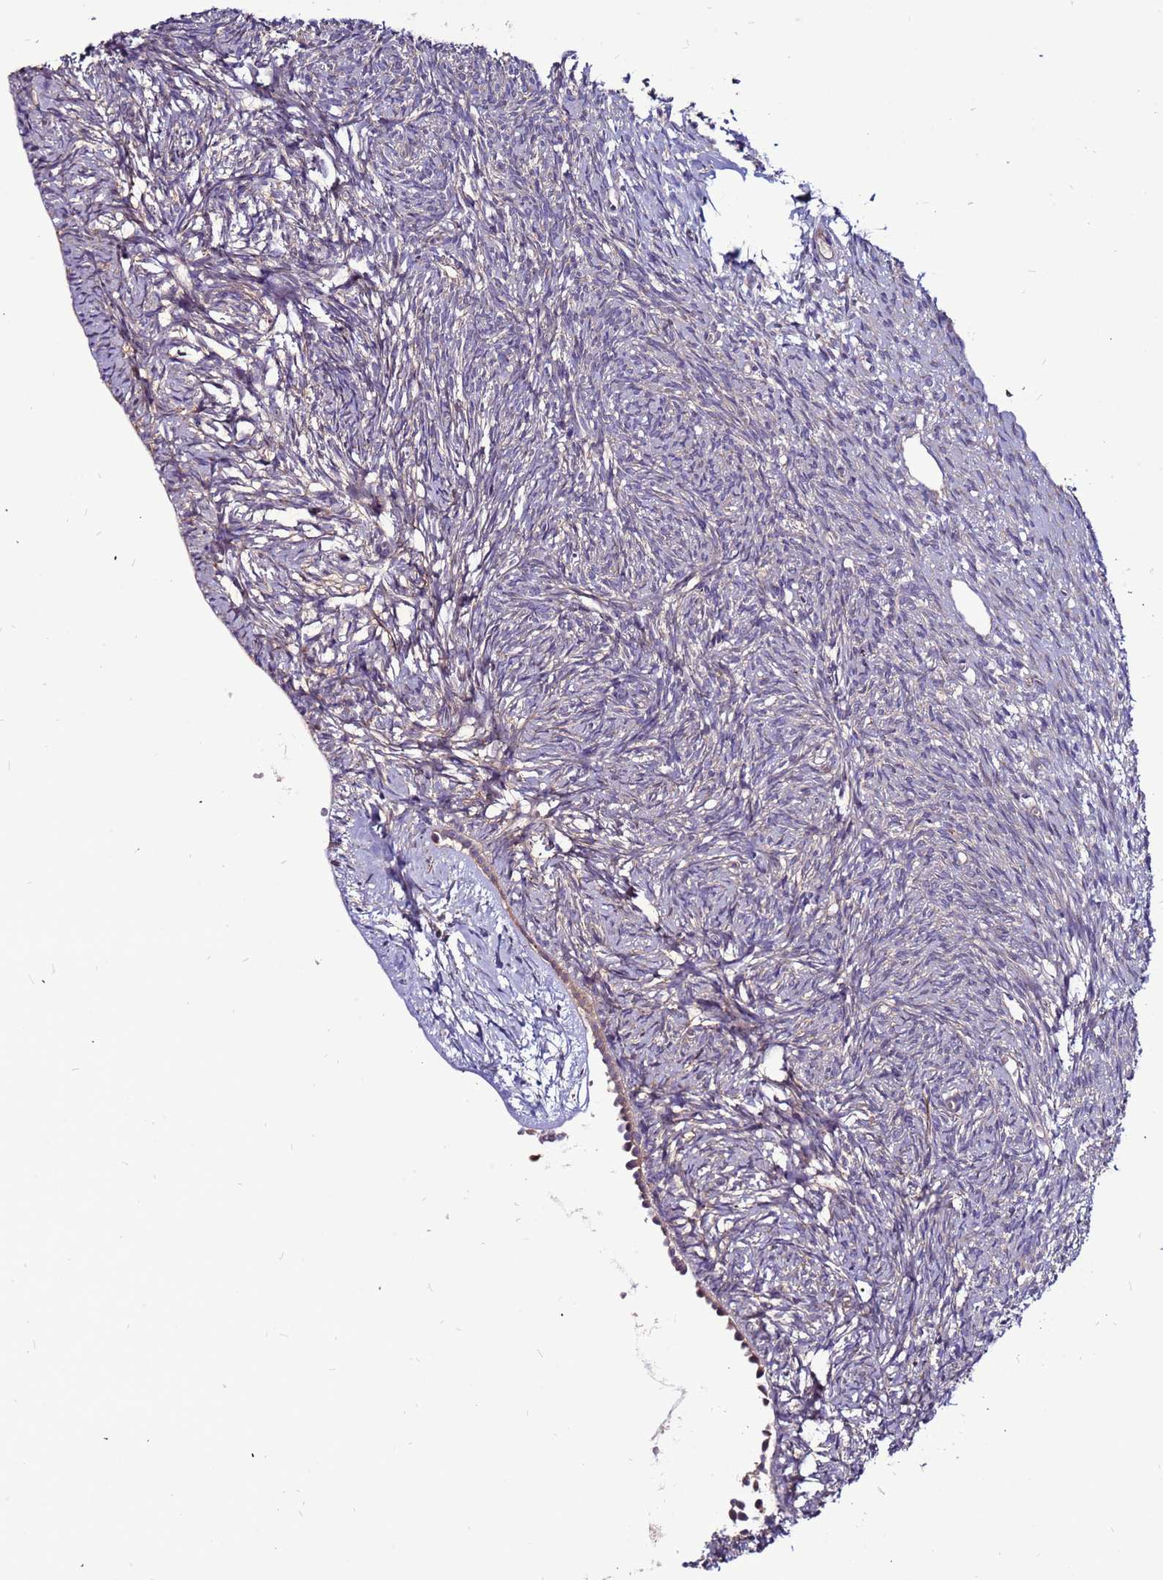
{"staining": {"intensity": "weak", "quantity": "<25%", "location": "cytoplasmic/membranous"}, "tissue": "ovary", "cell_type": "Ovarian stroma cells", "image_type": "normal", "snomed": [{"axis": "morphology", "description": "Normal tissue, NOS"}, {"axis": "topography", "description": "Ovary"}], "caption": "Ovarian stroma cells show no significant staining in normal ovary. The staining was performed using DAB (3,3'-diaminobenzidine) to visualize the protein expression in brown, while the nuclei were stained in blue with hematoxylin (Magnification: 20x).", "gene": "GPN3", "patient": {"sex": "female", "age": 51}}